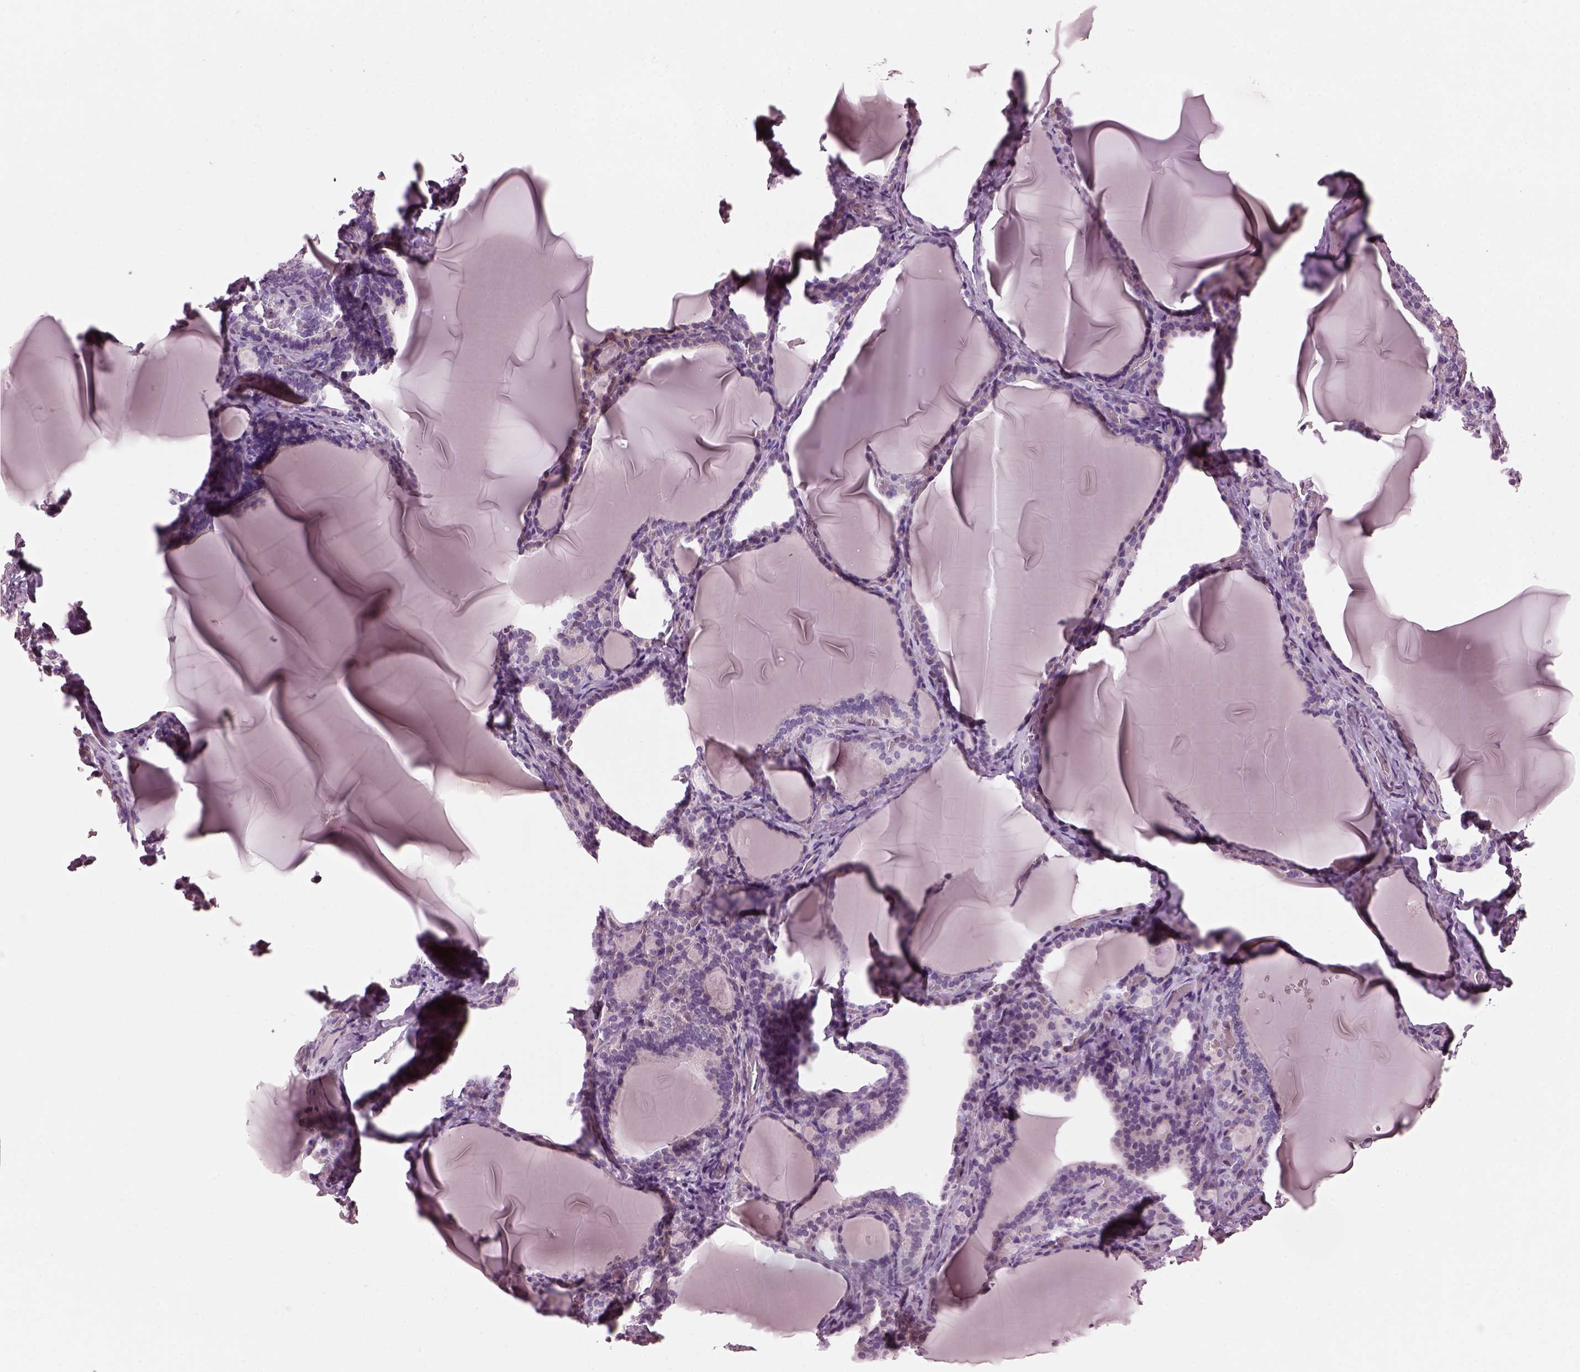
{"staining": {"intensity": "negative", "quantity": "none", "location": "none"}, "tissue": "thyroid gland", "cell_type": "Glandular cells", "image_type": "normal", "snomed": [{"axis": "morphology", "description": "Normal tissue, NOS"}, {"axis": "morphology", "description": "Hyperplasia, NOS"}, {"axis": "topography", "description": "Thyroid gland"}], "caption": "Immunohistochemistry (IHC) of benign human thyroid gland reveals no positivity in glandular cells.", "gene": "BFSP1", "patient": {"sex": "female", "age": 27}}